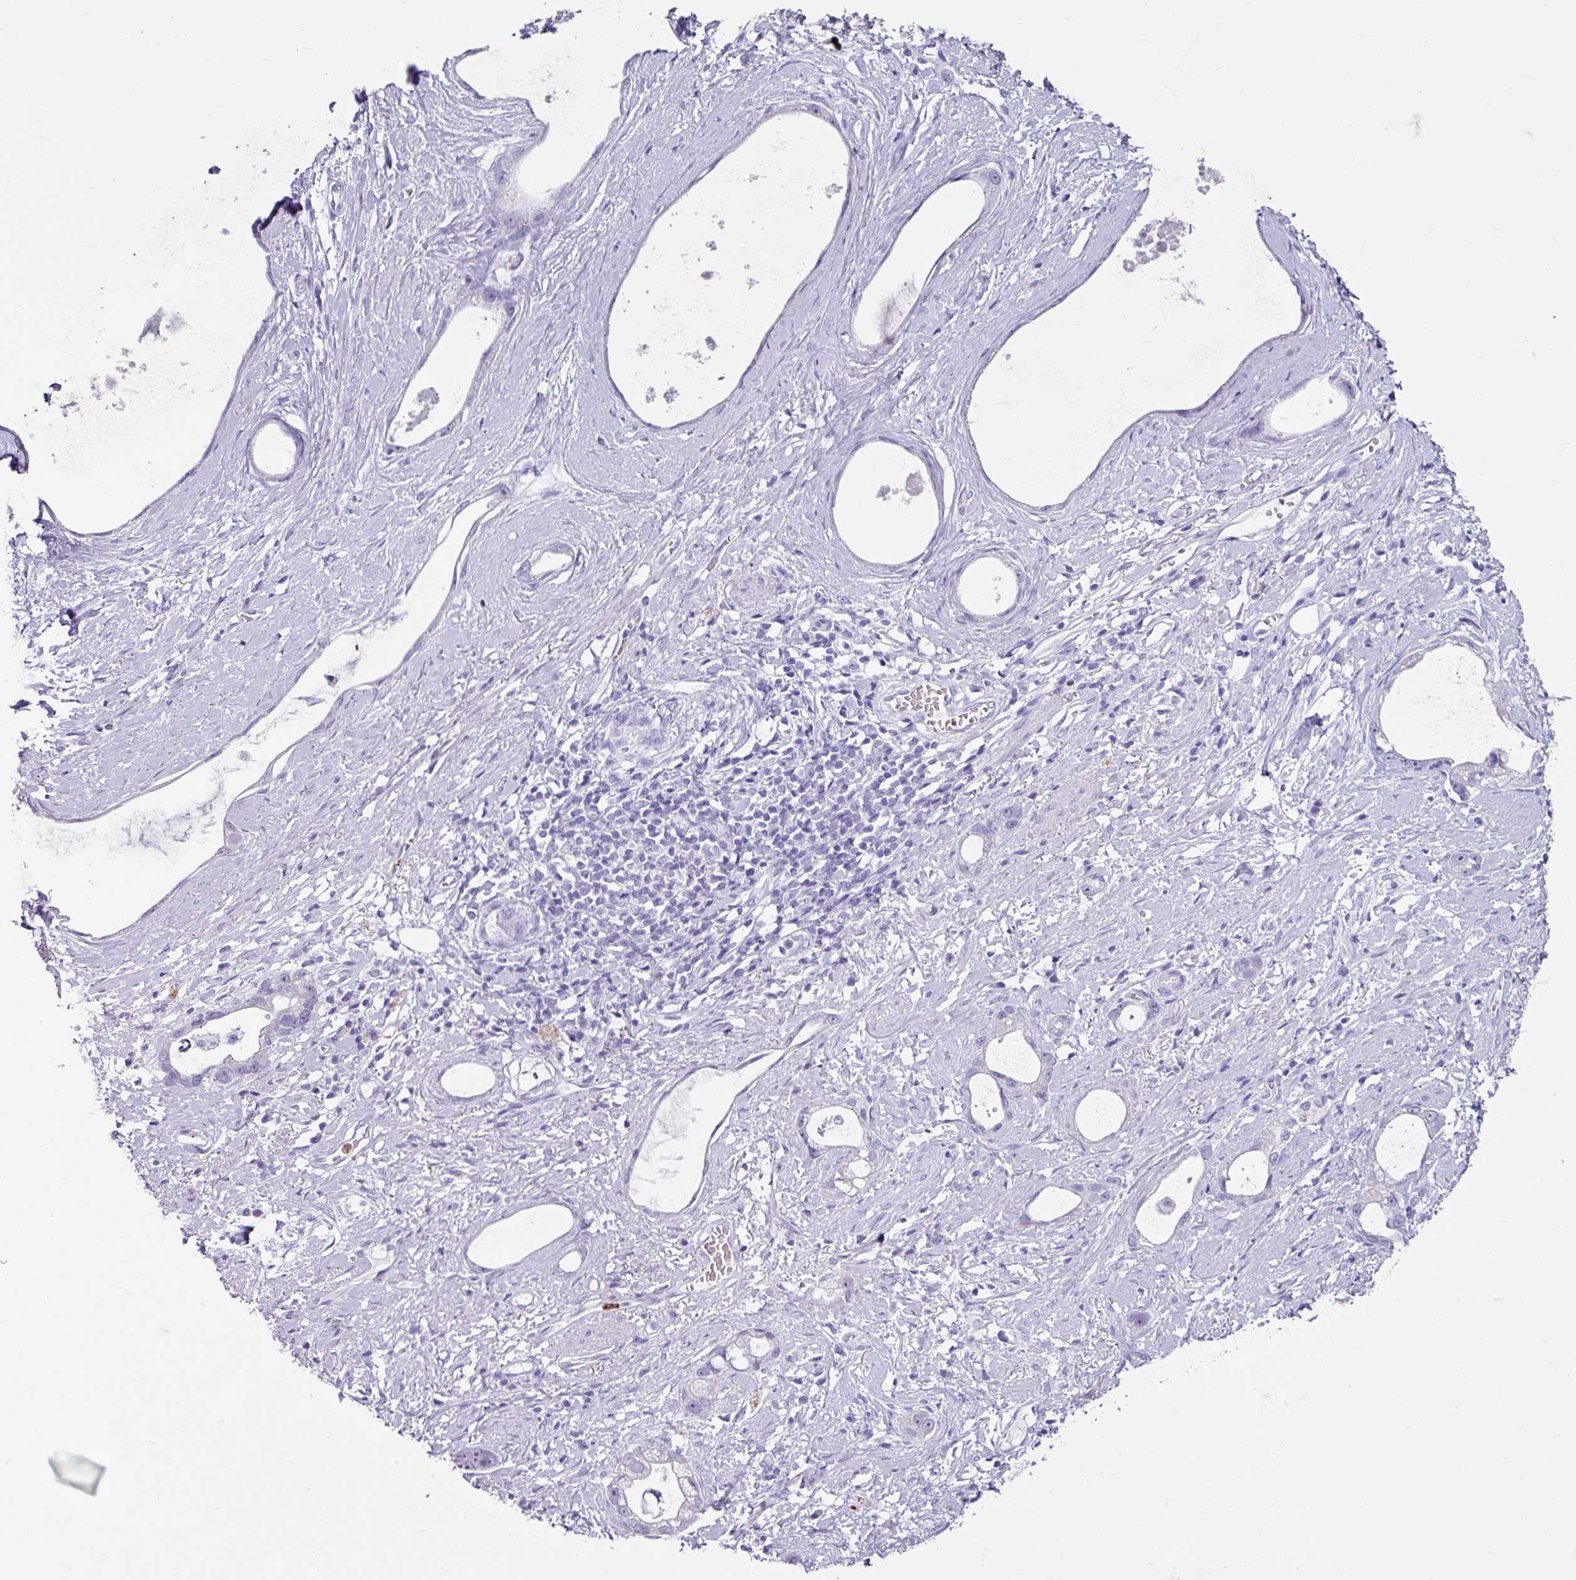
{"staining": {"intensity": "negative", "quantity": "none", "location": "none"}, "tissue": "stomach cancer", "cell_type": "Tumor cells", "image_type": "cancer", "snomed": [{"axis": "morphology", "description": "Adenocarcinoma, NOS"}, {"axis": "topography", "description": "Stomach"}], "caption": "Immunohistochemistry photomicrograph of neoplastic tissue: stomach cancer (adenocarcinoma) stained with DAB (3,3'-diaminobenzidine) demonstrates no significant protein expression in tumor cells. (IHC, brightfield microscopy, high magnification).", "gene": "ANKRD1", "patient": {"sex": "male", "age": 55}}